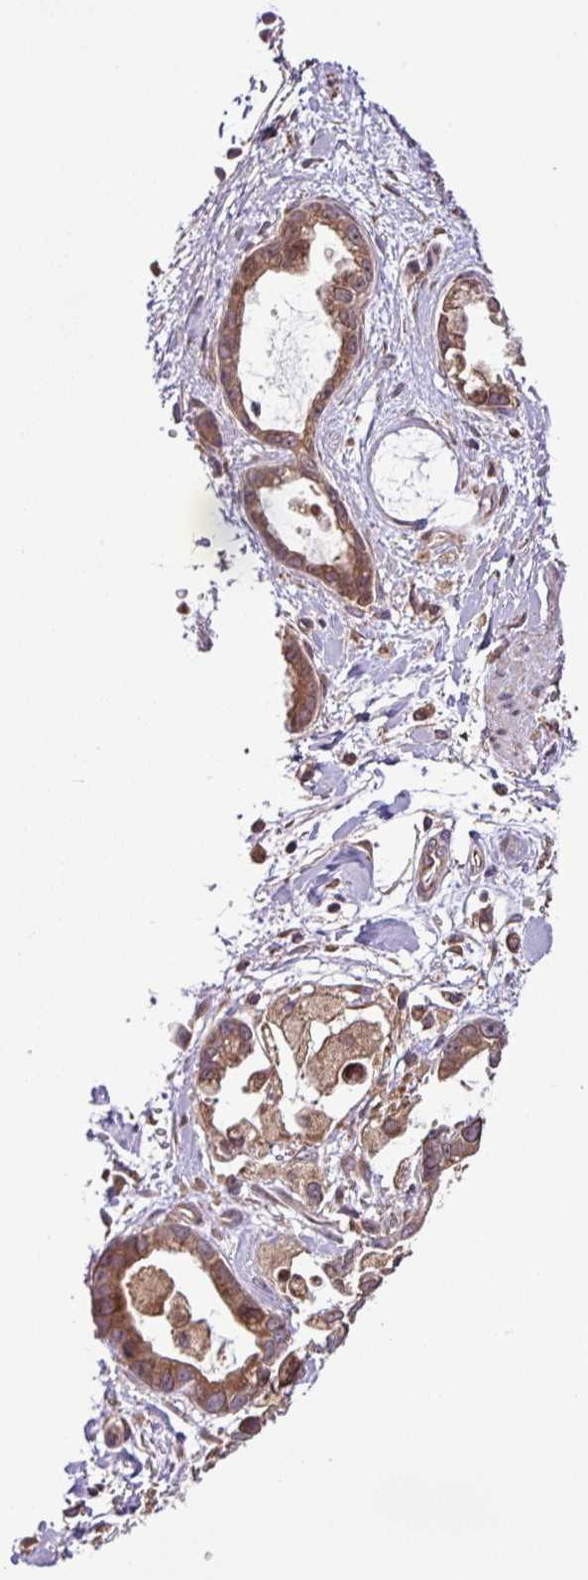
{"staining": {"intensity": "moderate", "quantity": ">75%", "location": "cytoplasmic/membranous"}, "tissue": "stomach cancer", "cell_type": "Tumor cells", "image_type": "cancer", "snomed": [{"axis": "morphology", "description": "Adenocarcinoma, NOS"}, {"axis": "topography", "description": "Stomach"}], "caption": "Human stomach cancer stained with a protein marker shows moderate staining in tumor cells.", "gene": "DLGAP4", "patient": {"sex": "male", "age": 55}}